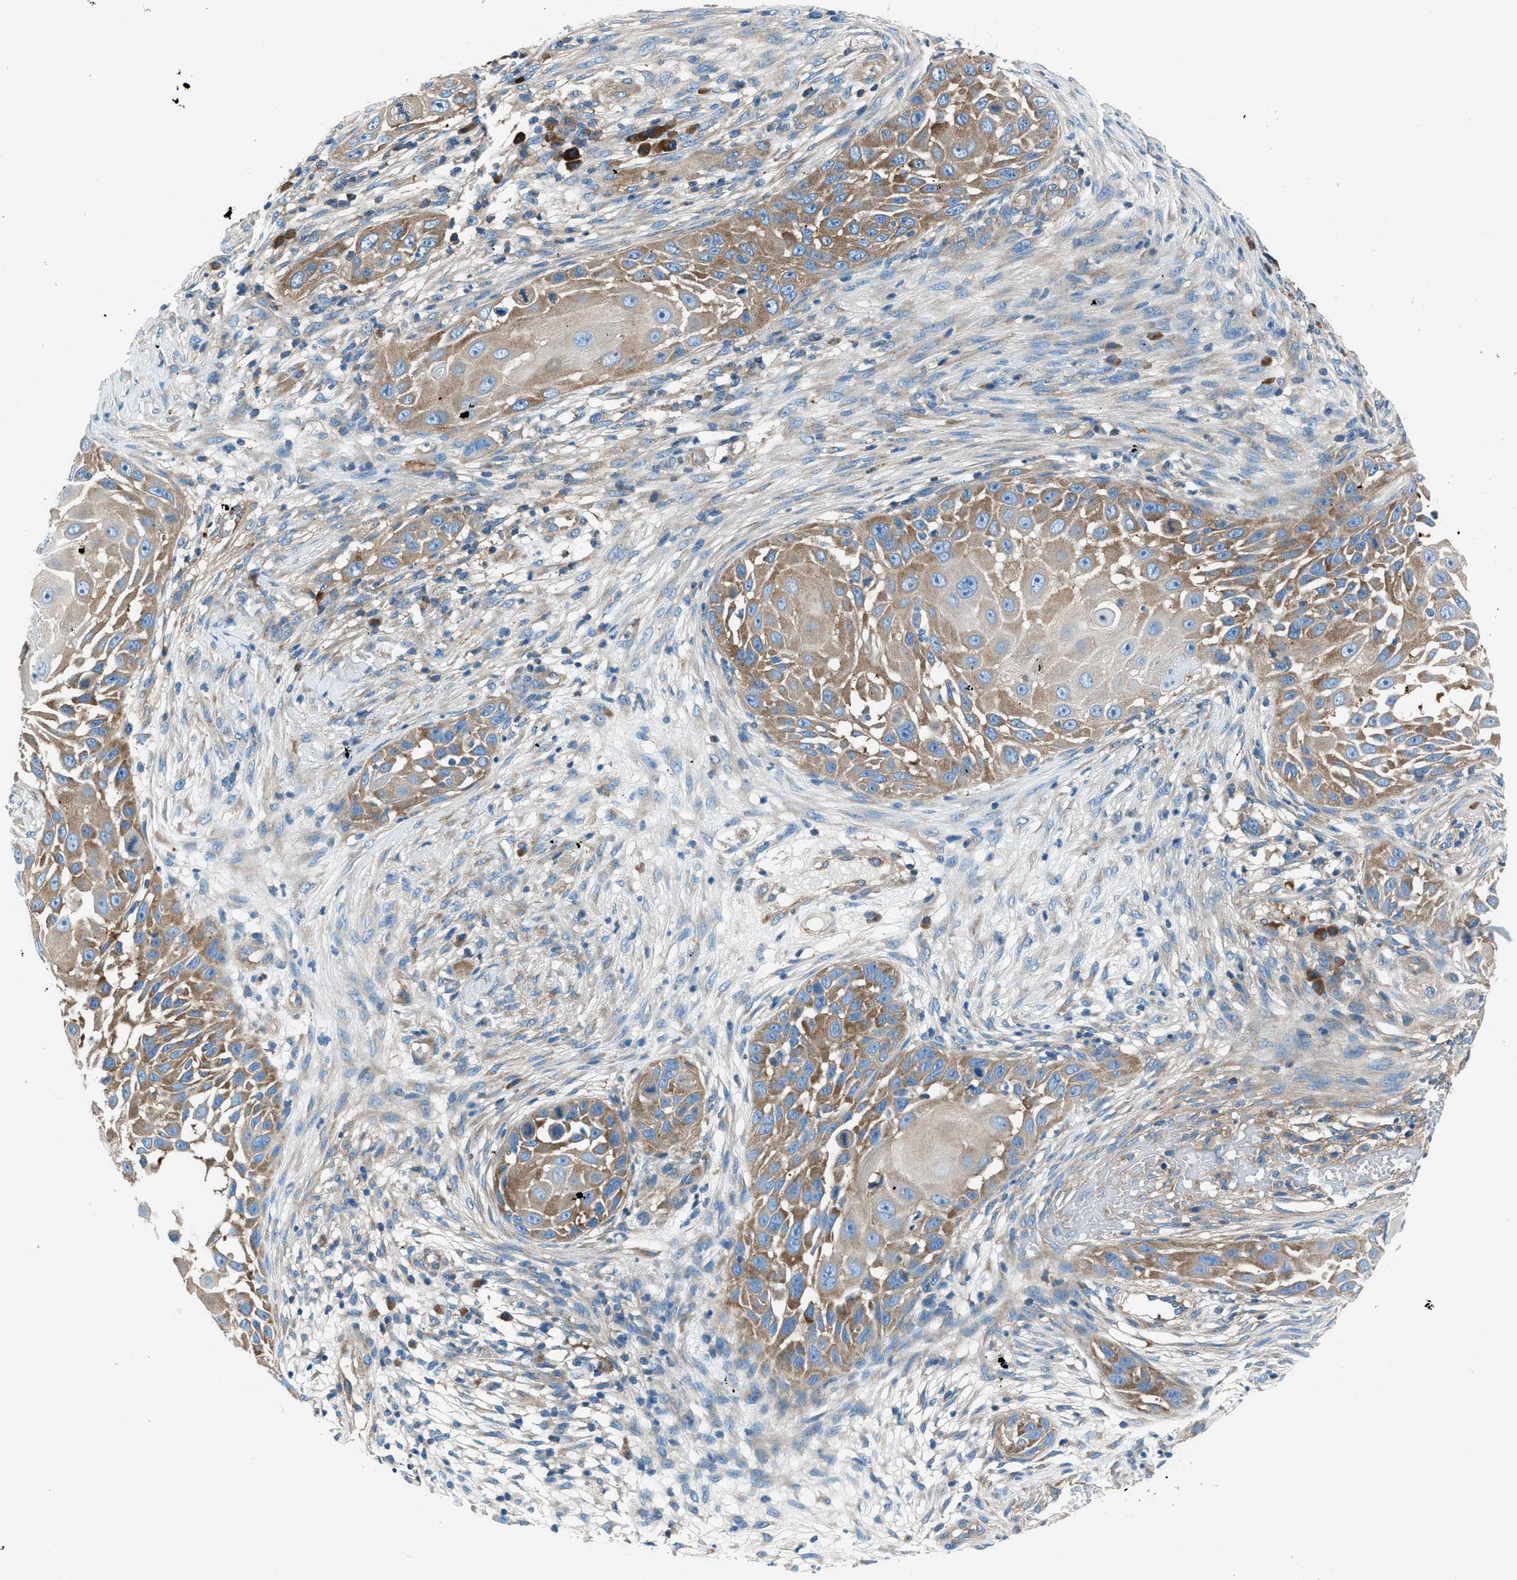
{"staining": {"intensity": "moderate", "quantity": ">75%", "location": "cytoplasmic/membranous"}, "tissue": "skin cancer", "cell_type": "Tumor cells", "image_type": "cancer", "snomed": [{"axis": "morphology", "description": "Squamous cell carcinoma, NOS"}, {"axis": "topography", "description": "Skin"}], "caption": "A brown stain highlights moderate cytoplasmic/membranous staining of a protein in skin cancer (squamous cell carcinoma) tumor cells.", "gene": "SARS1", "patient": {"sex": "female", "age": 44}}